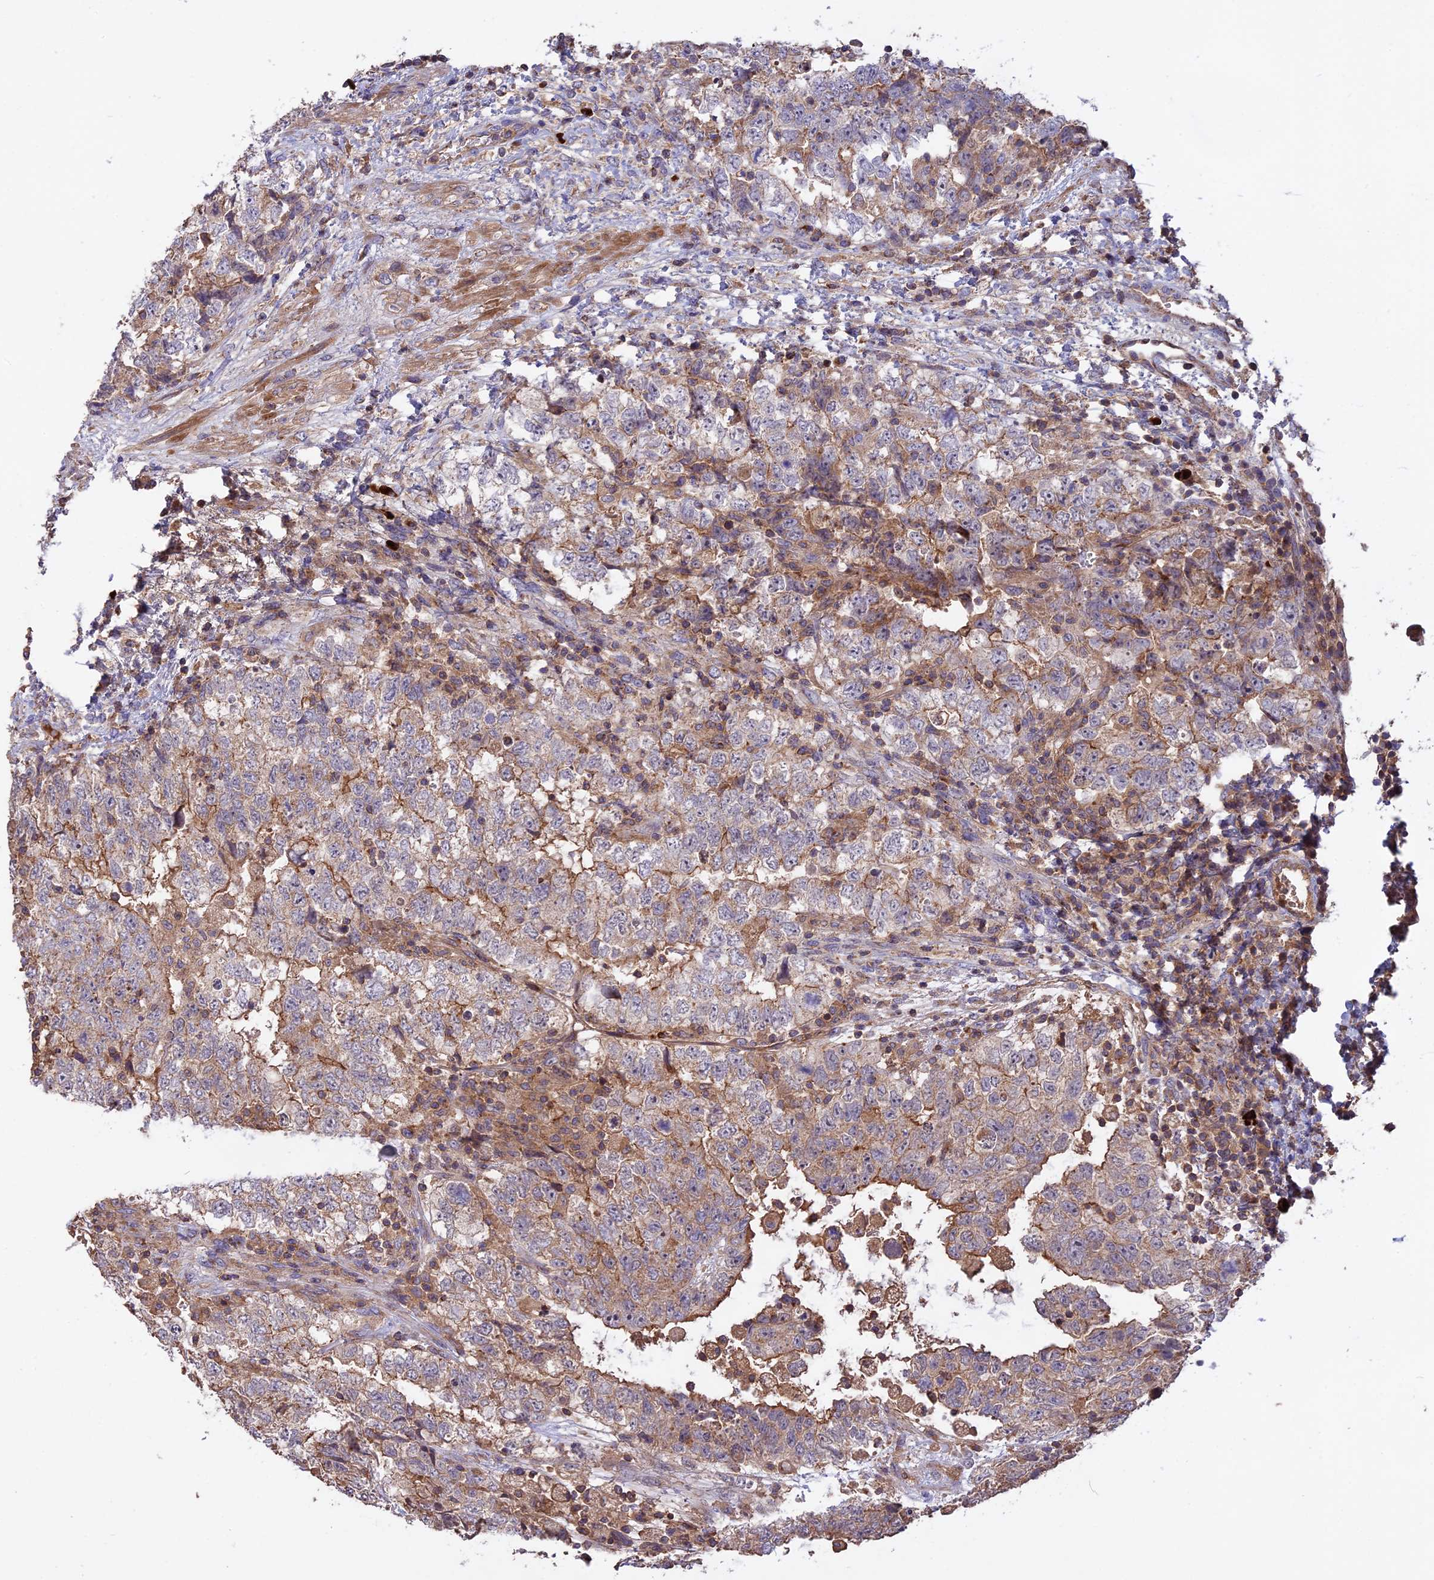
{"staining": {"intensity": "moderate", "quantity": "<25%", "location": "cytoplasmic/membranous"}, "tissue": "testis cancer", "cell_type": "Tumor cells", "image_type": "cancer", "snomed": [{"axis": "morphology", "description": "Carcinoma, Embryonal, NOS"}, {"axis": "topography", "description": "Testis"}], "caption": "The image shows a brown stain indicating the presence of a protein in the cytoplasmic/membranous of tumor cells in embryonal carcinoma (testis).", "gene": "NUDT8", "patient": {"sex": "male", "age": 37}}